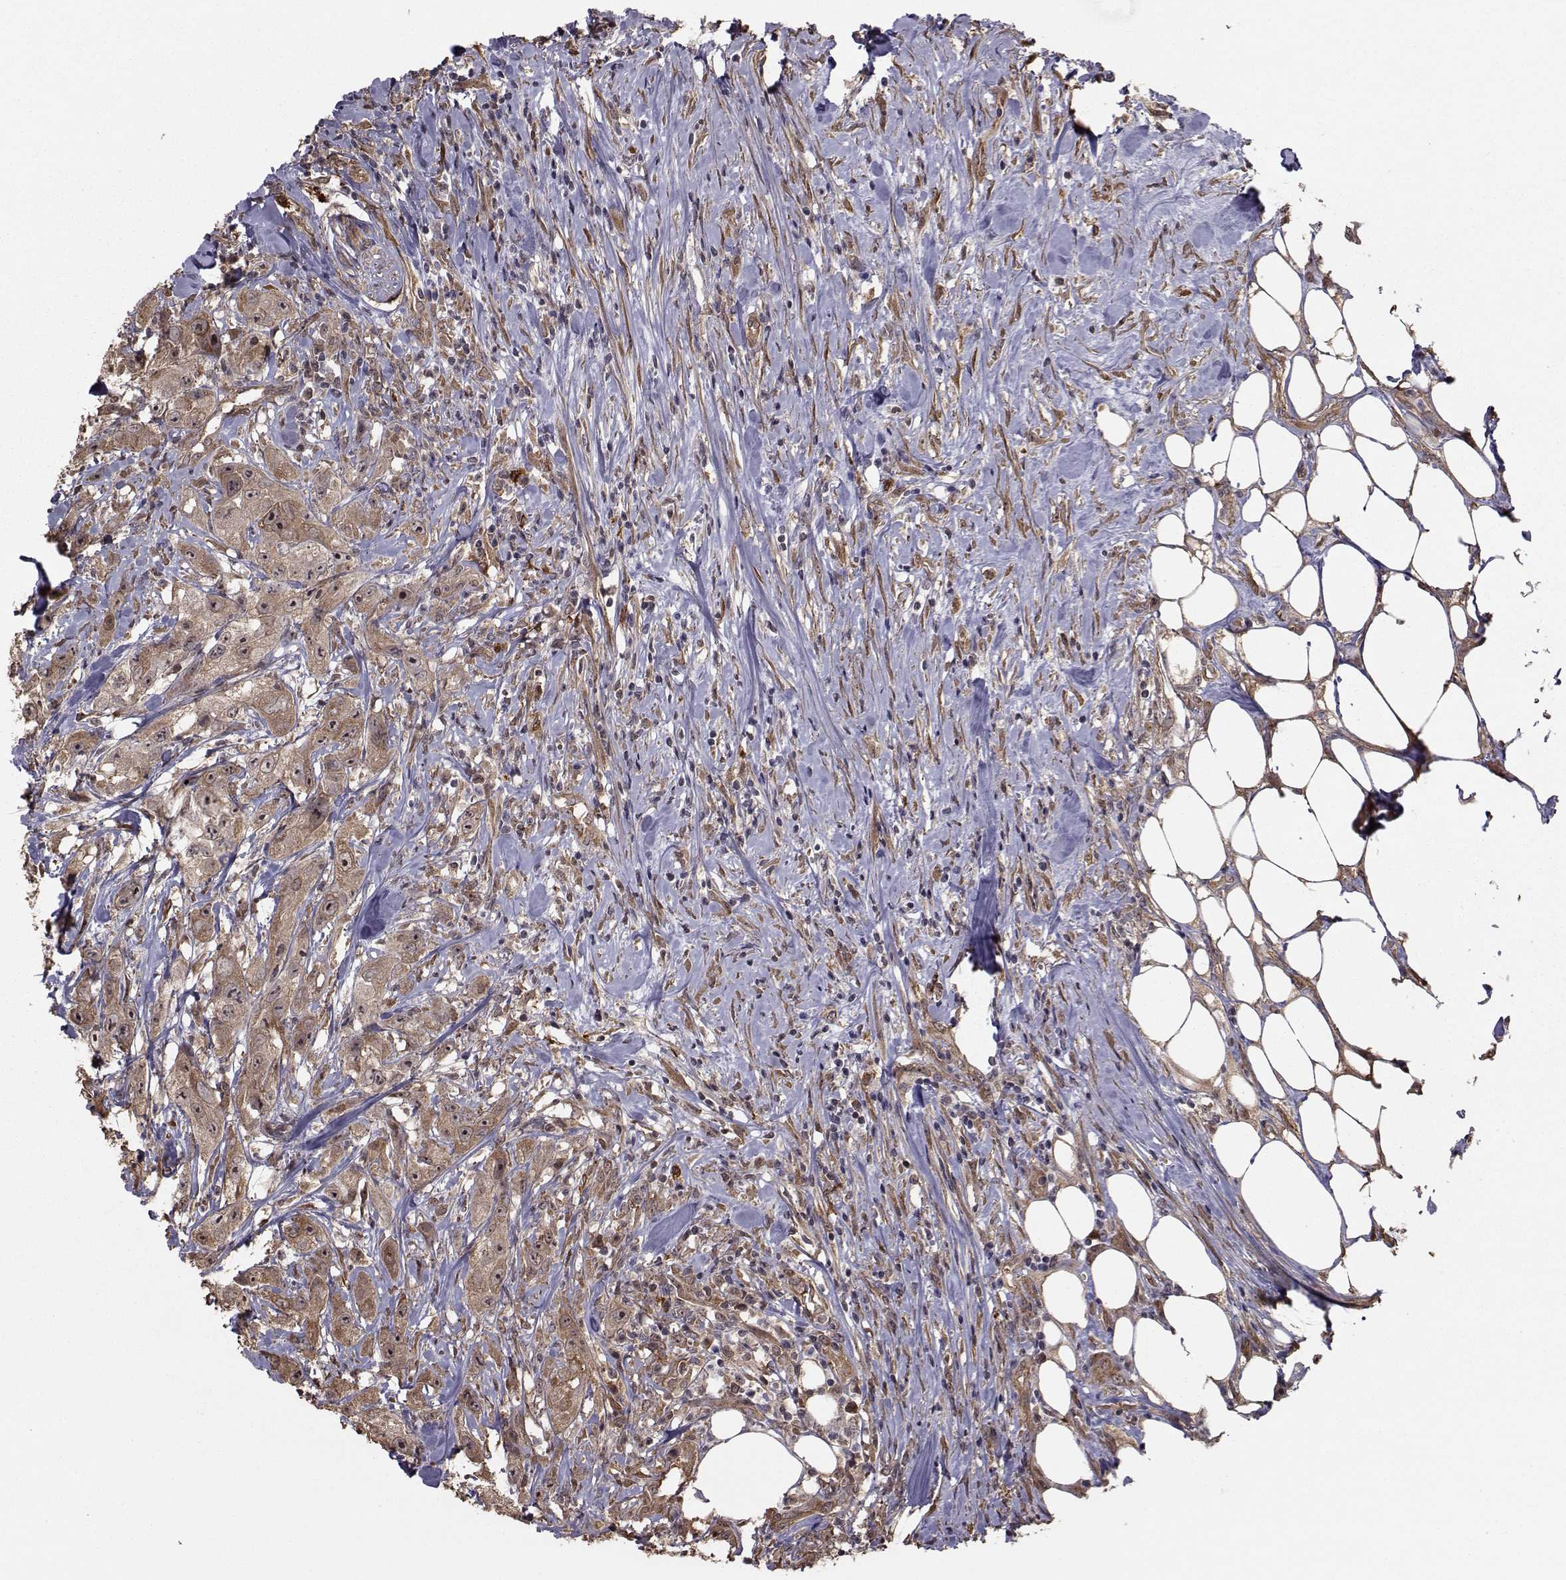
{"staining": {"intensity": "weak", "quantity": ">75%", "location": "cytoplasmic/membranous"}, "tissue": "urothelial cancer", "cell_type": "Tumor cells", "image_type": "cancer", "snomed": [{"axis": "morphology", "description": "Urothelial carcinoma, High grade"}, {"axis": "topography", "description": "Urinary bladder"}], "caption": "IHC of human urothelial carcinoma (high-grade) displays low levels of weak cytoplasmic/membranous staining in about >75% of tumor cells.", "gene": "TRIP10", "patient": {"sex": "male", "age": 79}}